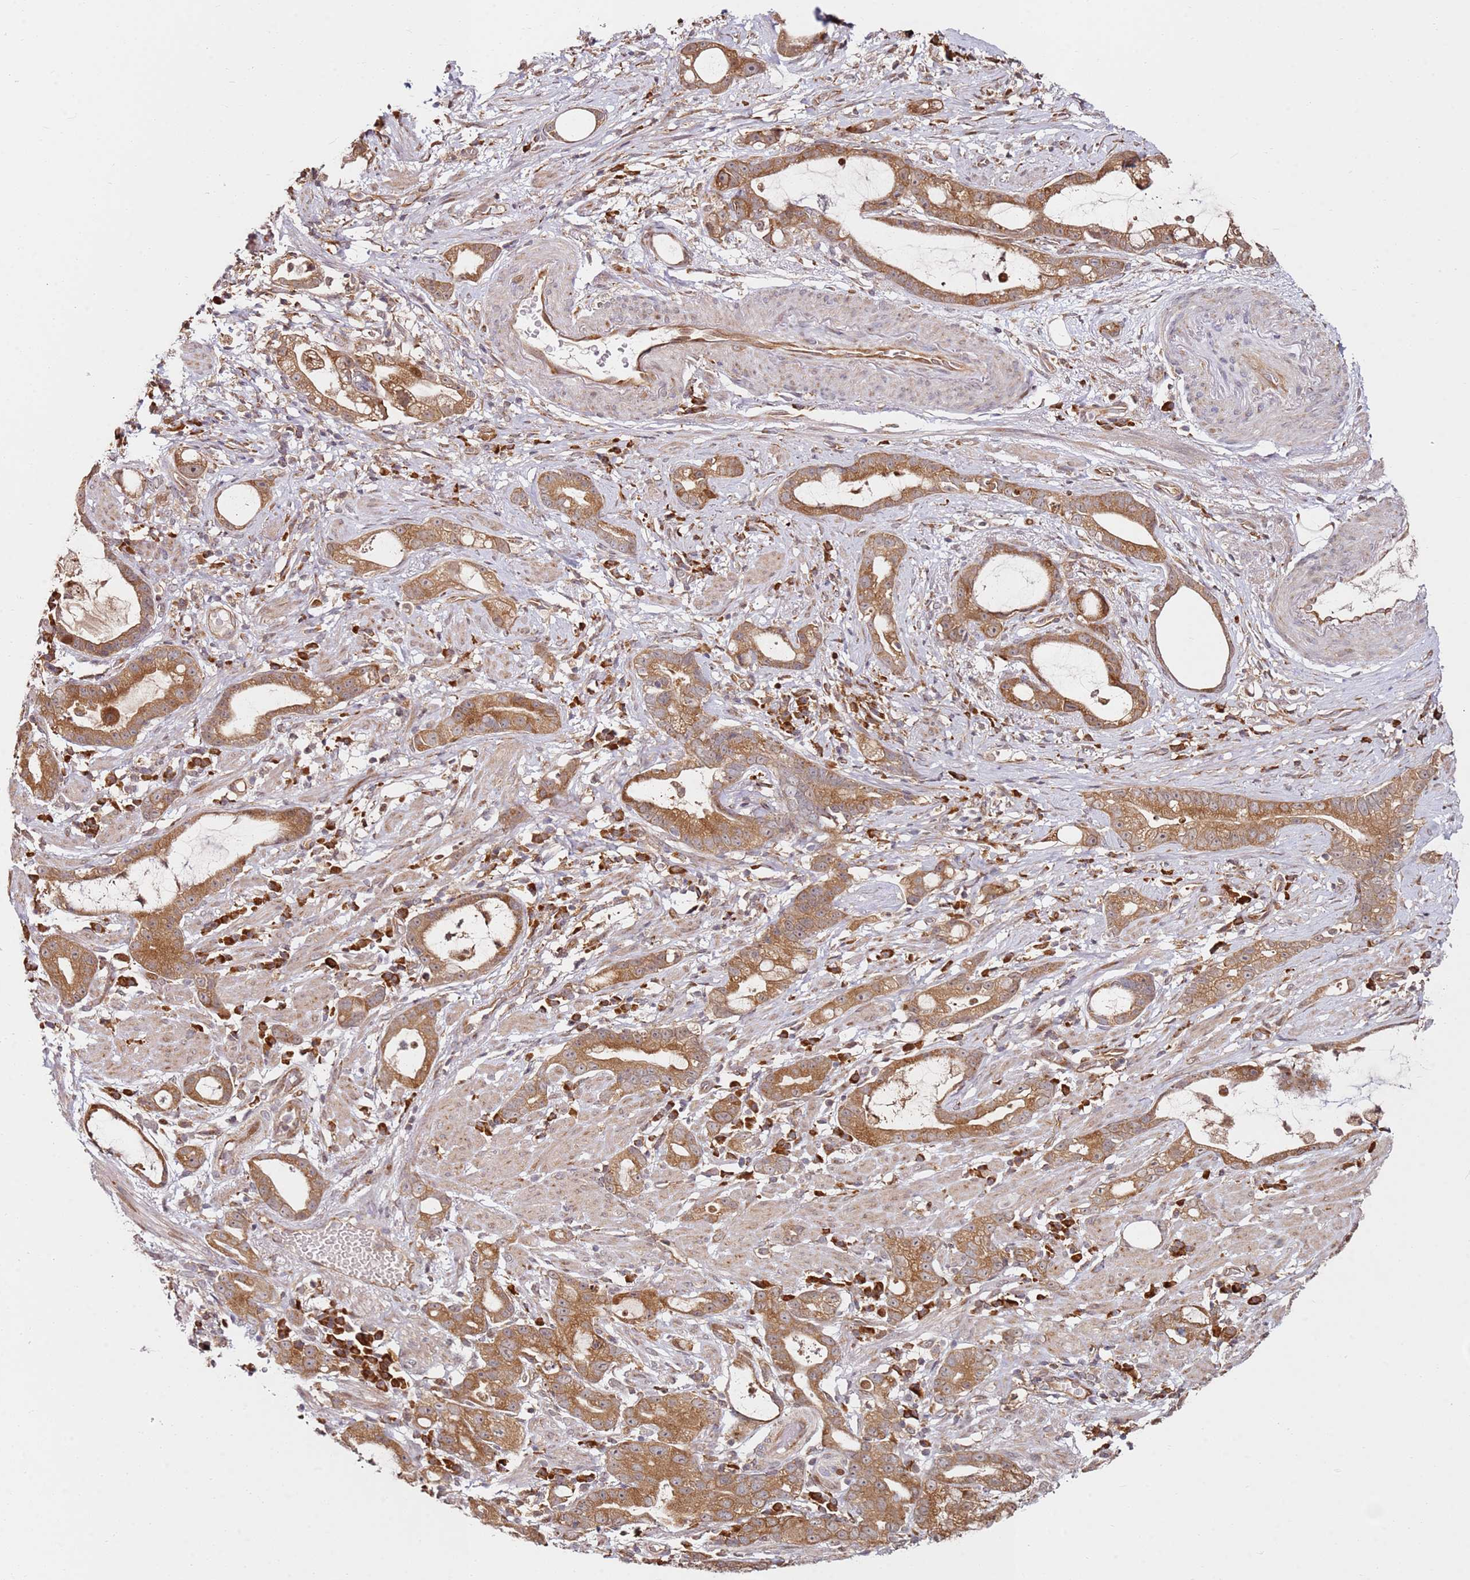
{"staining": {"intensity": "moderate", "quantity": ">75%", "location": "cytoplasmic/membranous"}, "tissue": "stomach cancer", "cell_type": "Tumor cells", "image_type": "cancer", "snomed": [{"axis": "morphology", "description": "Adenocarcinoma, NOS"}, {"axis": "topography", "description": "Stomach"}], "caption": "Human adenocarcinoma (stomach) stained for a protein (brown) demonstrates moderate cytoplasmic/membranous positive expression in approximately >75% of tumor cells.", "gene": "RPS3A", "patient": {"sex": "male", "age": 55}}